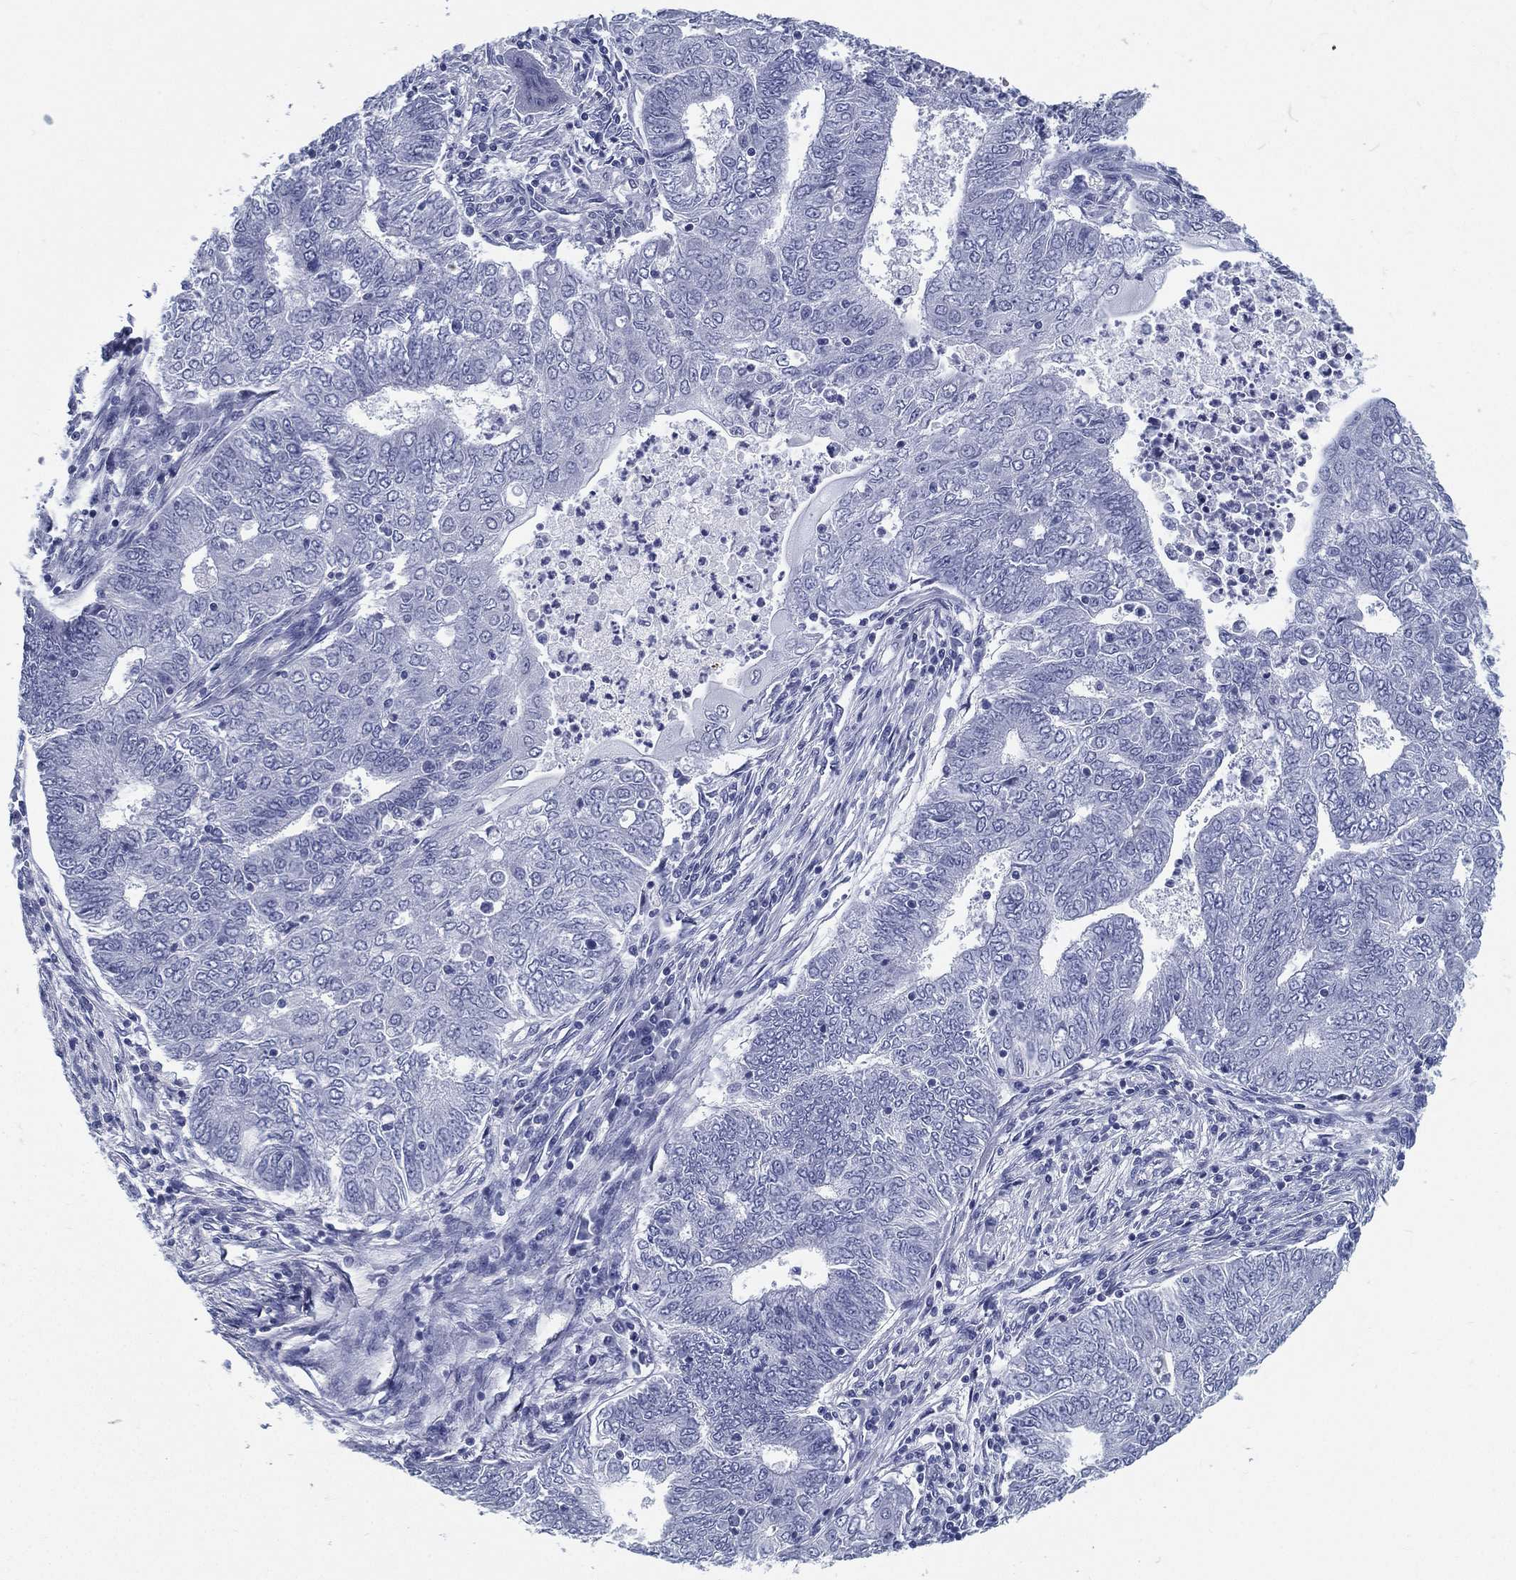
{"staining": {"intensity": "negative", "quantity": "none", "location": "none"}, "tissue": "endometrial cancer", "cell_type": "Tumor cells", "image_type": "cancer", "snomed": [{"axis": "morphology", "description": "Adenocarcinoma, NOS"}, {"axis": "topography", "description": "Endometrium"}], "caption": "The photomicrograph displays no staining of tumor cells in adenocarcinoma (endometrial). (DAB IHC with hematoxylin counter stain).", "gene": "ATP1B2", "patient": {"sex": "female", "age": 62}}